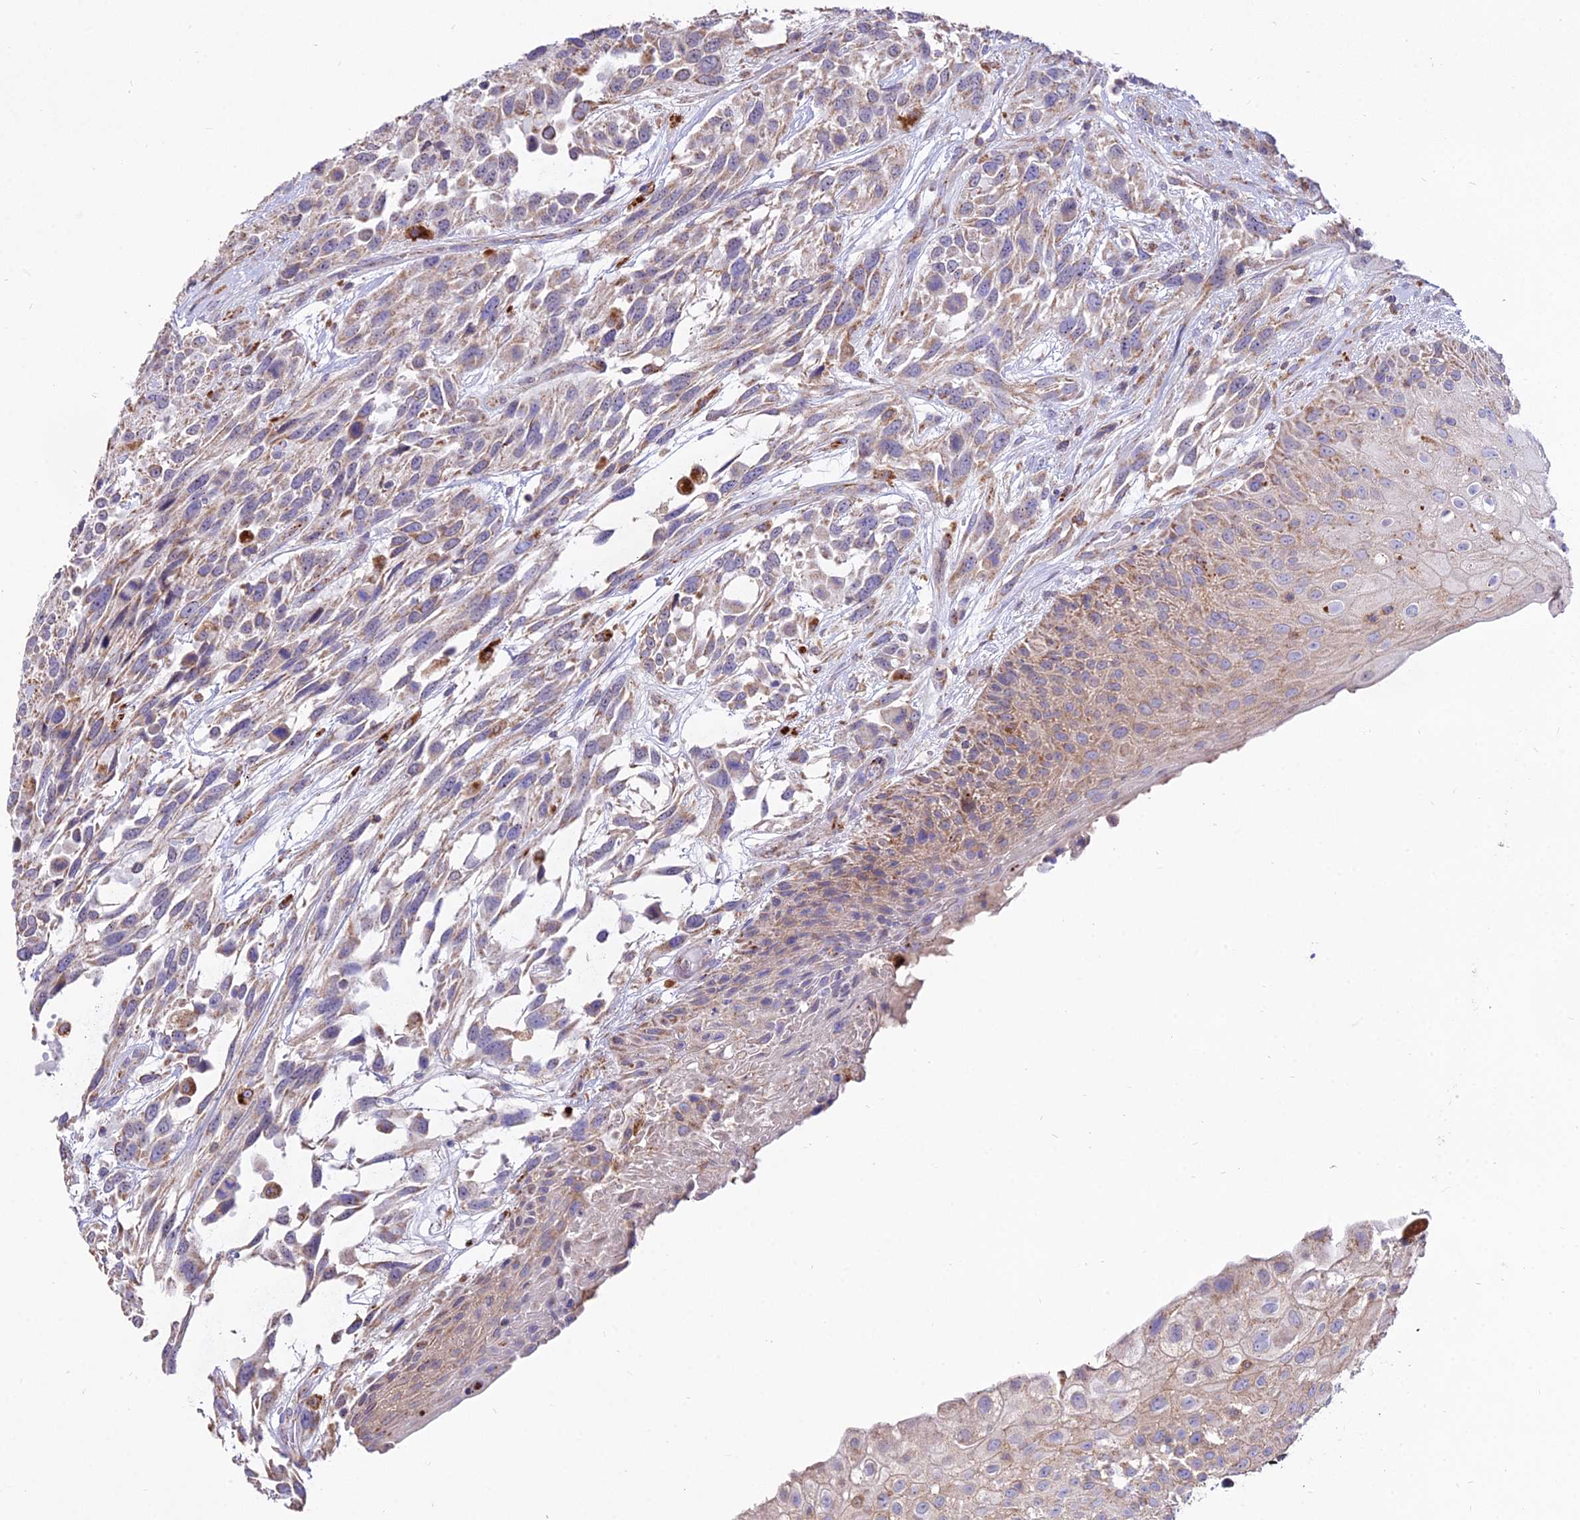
{"staining": {"intensity": "weak", "quantity": "25%-75%", "location": "cytoplasmic/membranous"}, "tissue": "urothelial cancer", "cell_type": "Tumor cells", "image_type": "cancer", "snomed": [{"axis": "morphology", "description": "Urothelial carcinoma, High grade"}, {"axis": "topography", "description": "Urinary bladder"}], "caption": "Immunohistochemistry (IHC) histopathology image of urothelial carcinoma (high-grade) stained for a protein (brown), which displays low levels of weak cytoplasmic/membranous positivity in approximately 25%-75% of tumor cells.", "gene": "PNLIPRP3", "patient": {"sex": "female", "age": 70}}